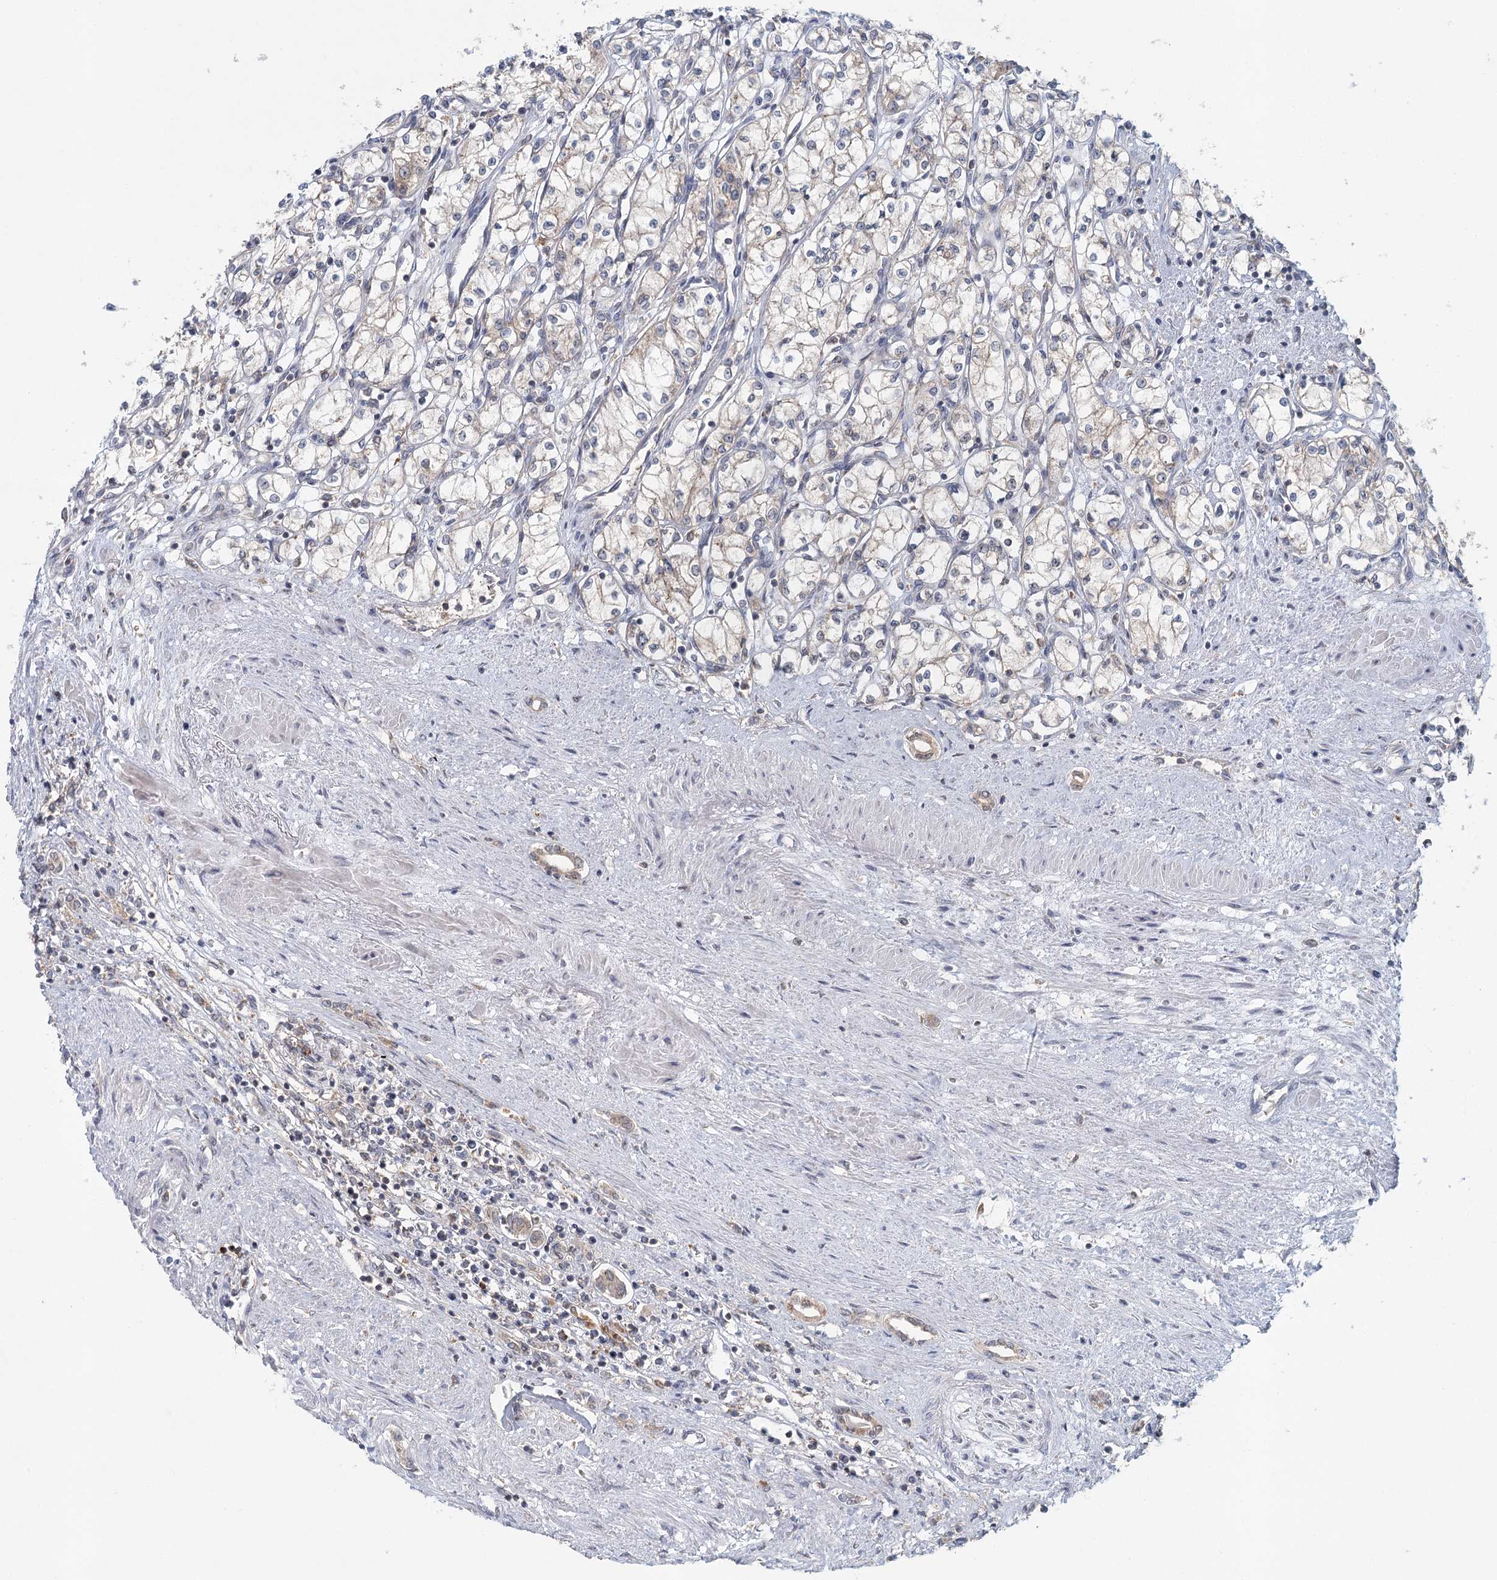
{"staining": {"intensity": "weak", "quantity": "<25%", "location": "cytoplasmic/membranous"}, "tissue": "renal cancer", "cell_type": "Tumor cells", "image_type": "cancer", "snomed": [{"axis": "morphology", "description": "Adenocarcinoma, NOS"}, {"axis": "topography", "description": "Kidney"}], "caption": "Histopathology image shows no significant protein expression in tumor cells of renal adenocarcinoma.", "gene": "ADK", "patient": {"sex": "male", "age": 59}}